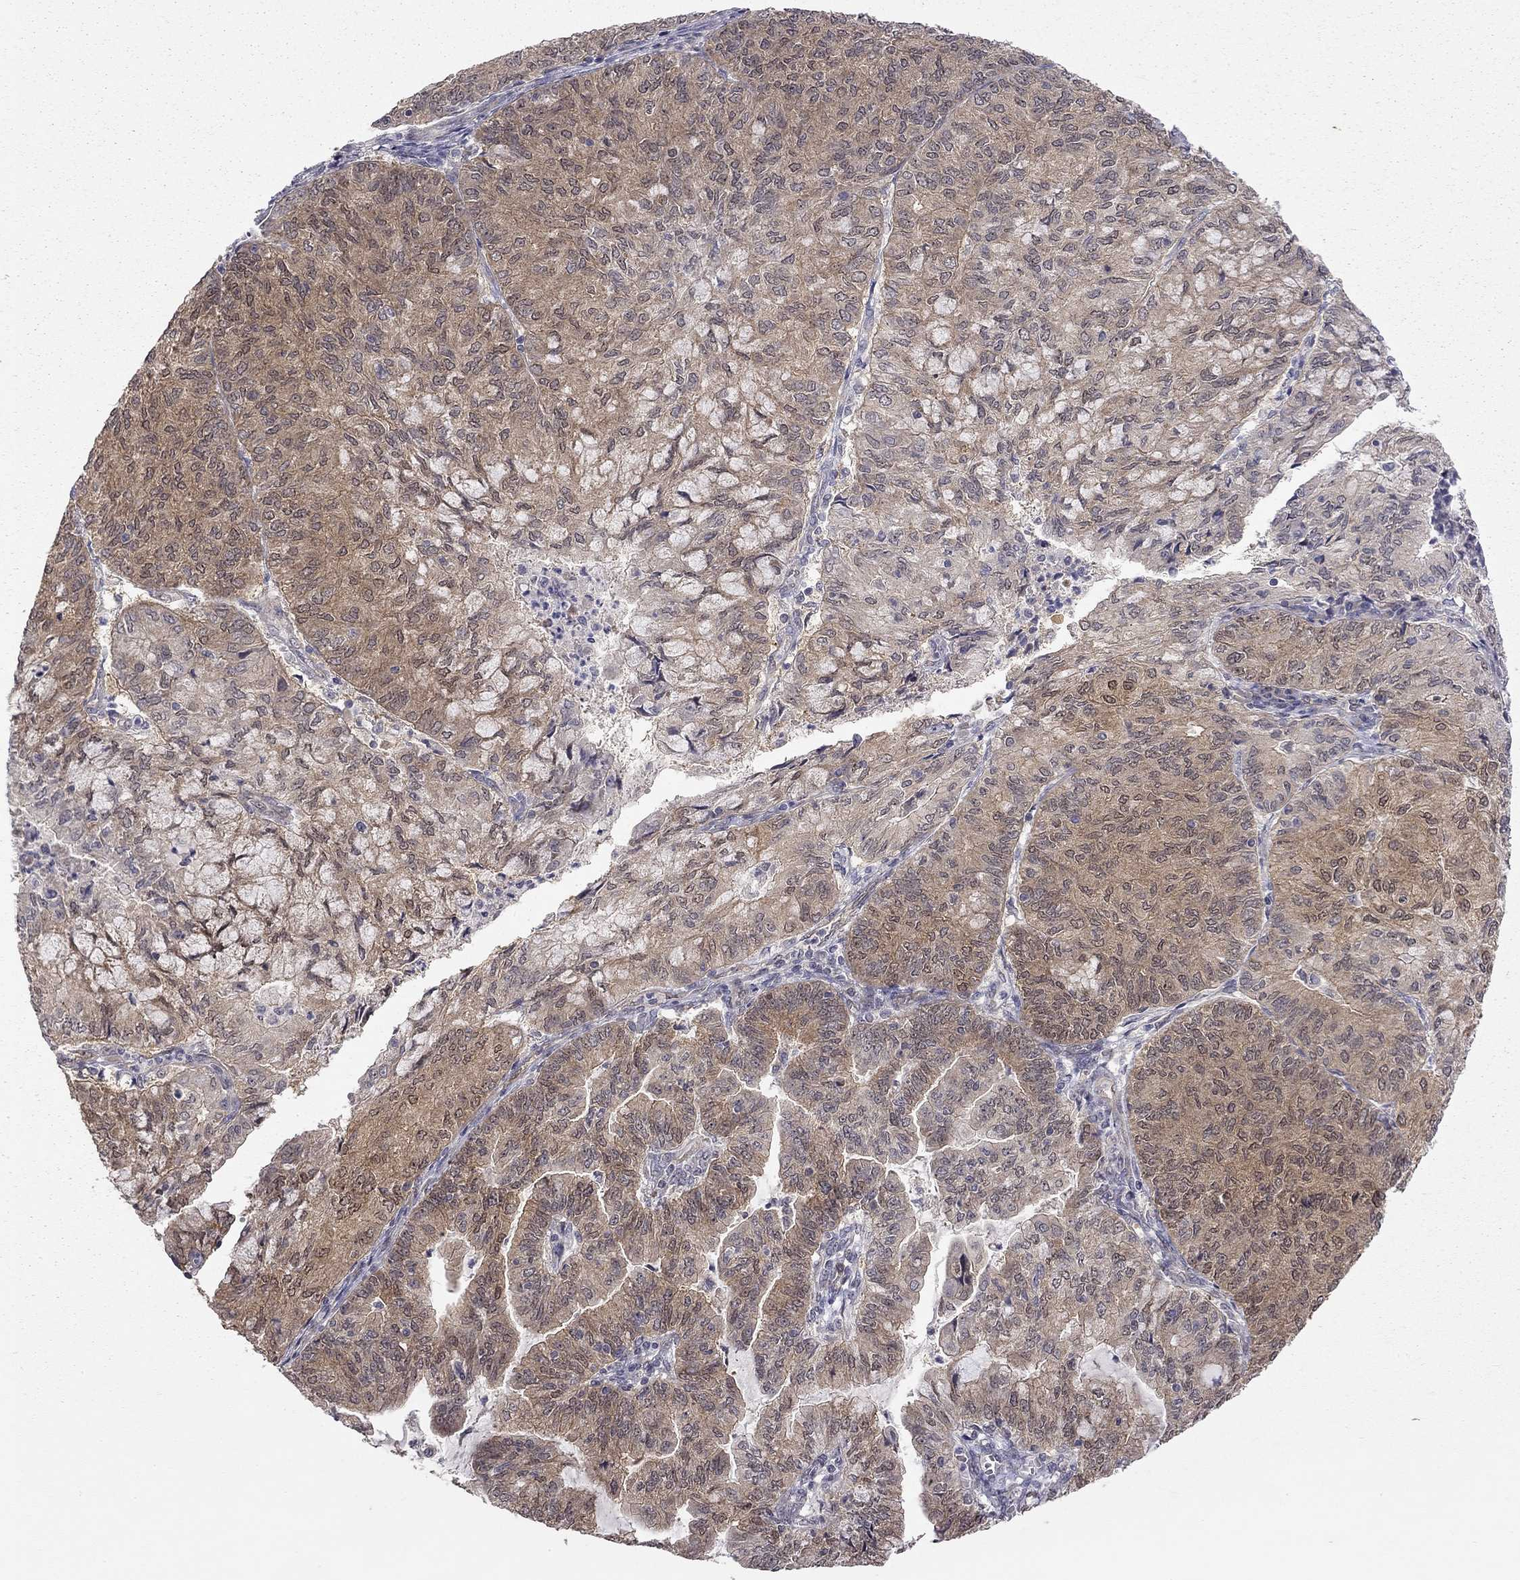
{"staining": {"intensity": "moderate", "quantity": ">75%", "location": "cytoplasmic/membranous"}, "tissue": "endometrial cancer", "cell_type": "Tumor cells", "image_type": "cancer", "snomed": [{"axis": "morphology", "description": "Adenocarcinoma, NOS"}, {"axis": "topography", "description": "Endometrium"}], "caption": "Immunohistochemistry micrograph of neoplastic tissue: human endometrial adenocarcinoma stained using immunohistochemistry (IHC) displays medium levels of moderate protein expression localized specifically in the cytoplasmic/membranous of tumor cells, appearing as a cytoplasmic/membranous brown color.", "gene": "STXBP6", "patient": {"sex": "female", "age": 82}}